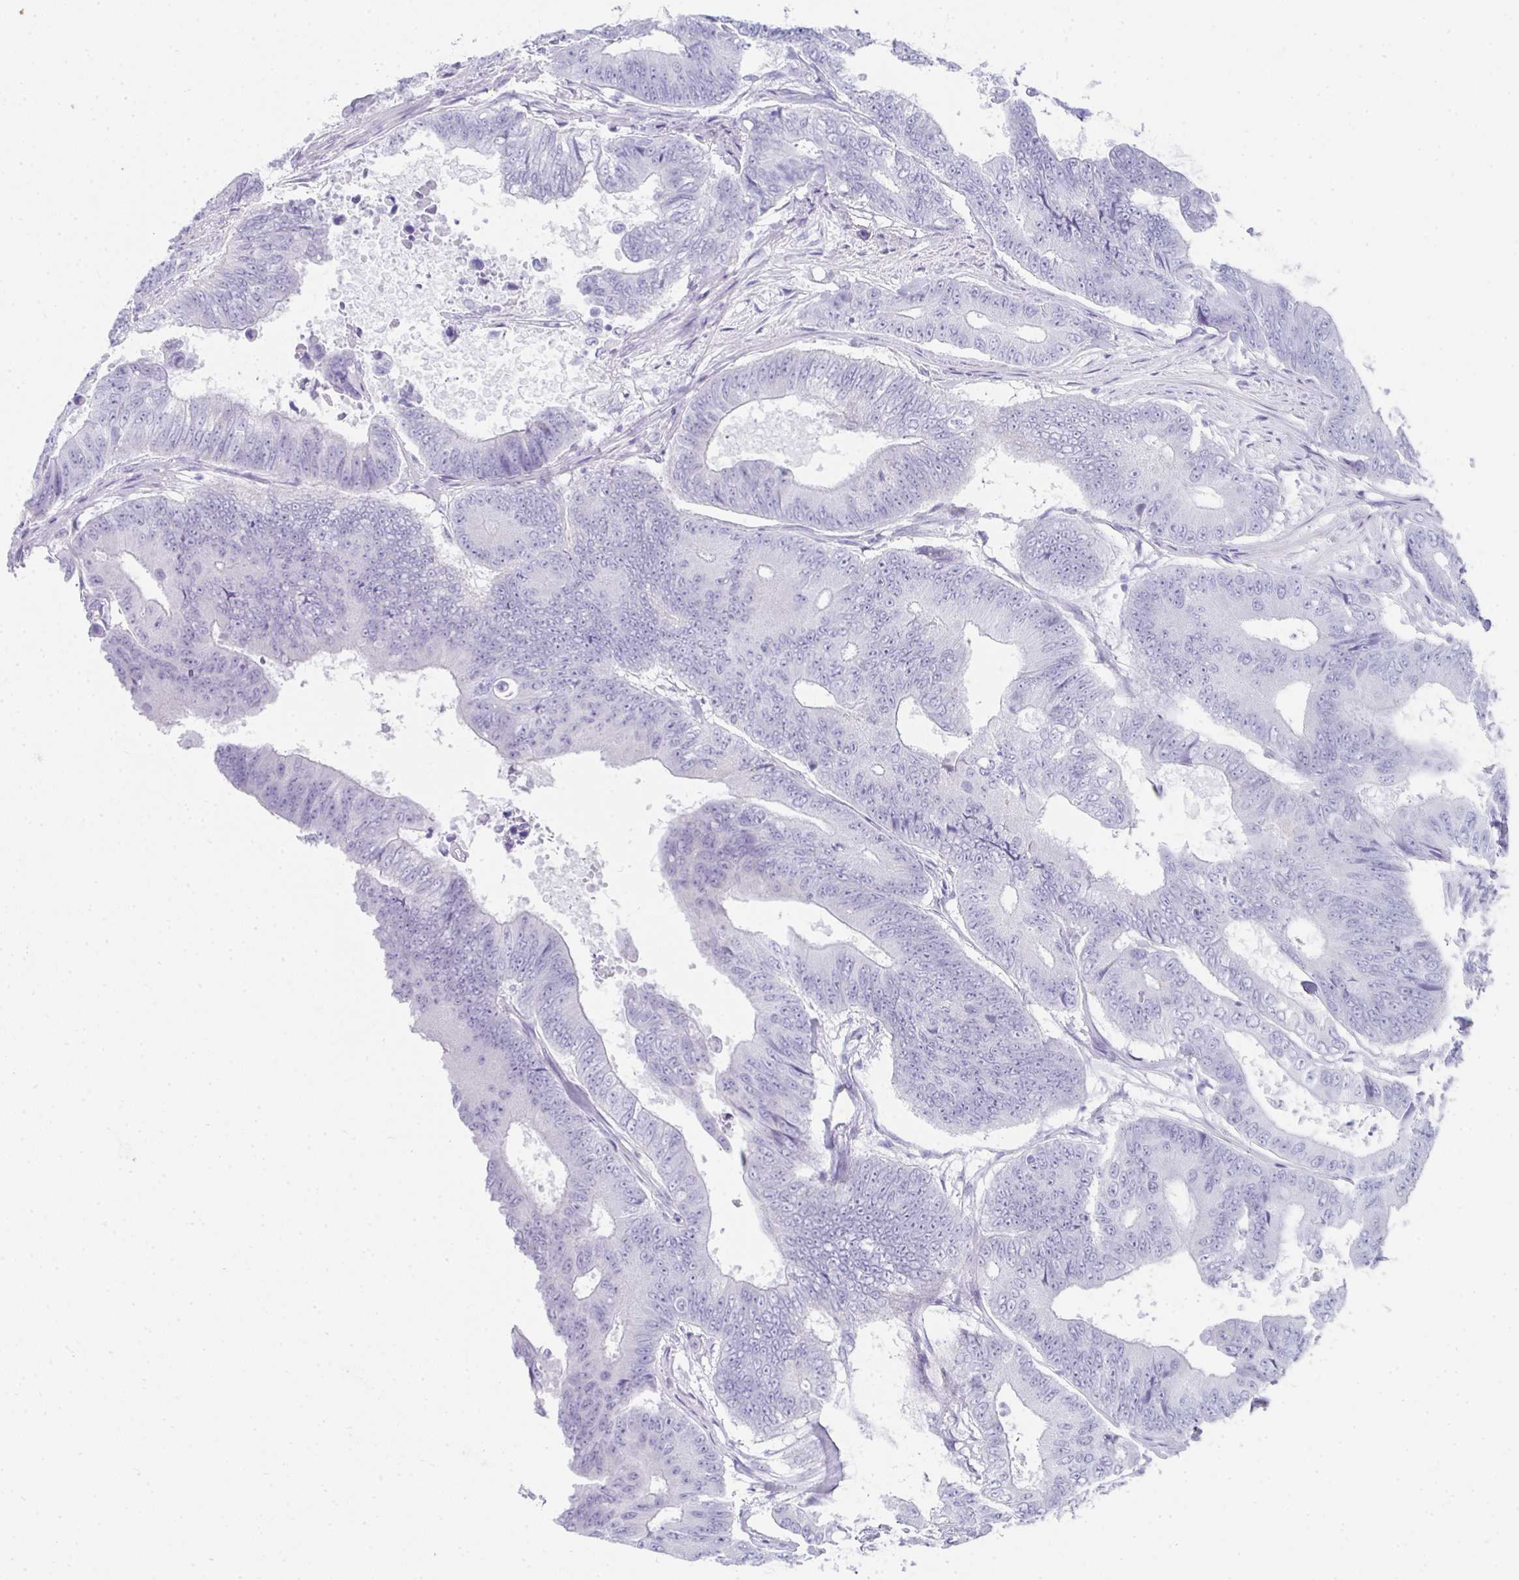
{"staining": {"intensity": "negative", "quantity": "none", "location": "none"}, "tissue": "colorectal cancer", "cell_type": "Tumor cells", "image_type": "cancer", "snomed": [{"axis": "morphology", "description": "Adenocarcinoma, NOS"}, {"axis": "topography", "description": "Colon"}], "caption": "Tumor cells are negative for protein expression in human colorectal cancer. Brightfield microscopy of immunohistochemistry (IHC) stained with DAB (3,3'-diaminobenzidine) (brown) and hematoxylin (blue), captured at high magnification.", "gene": "RLF", "patient": {"sex": "female", "age": 48}}